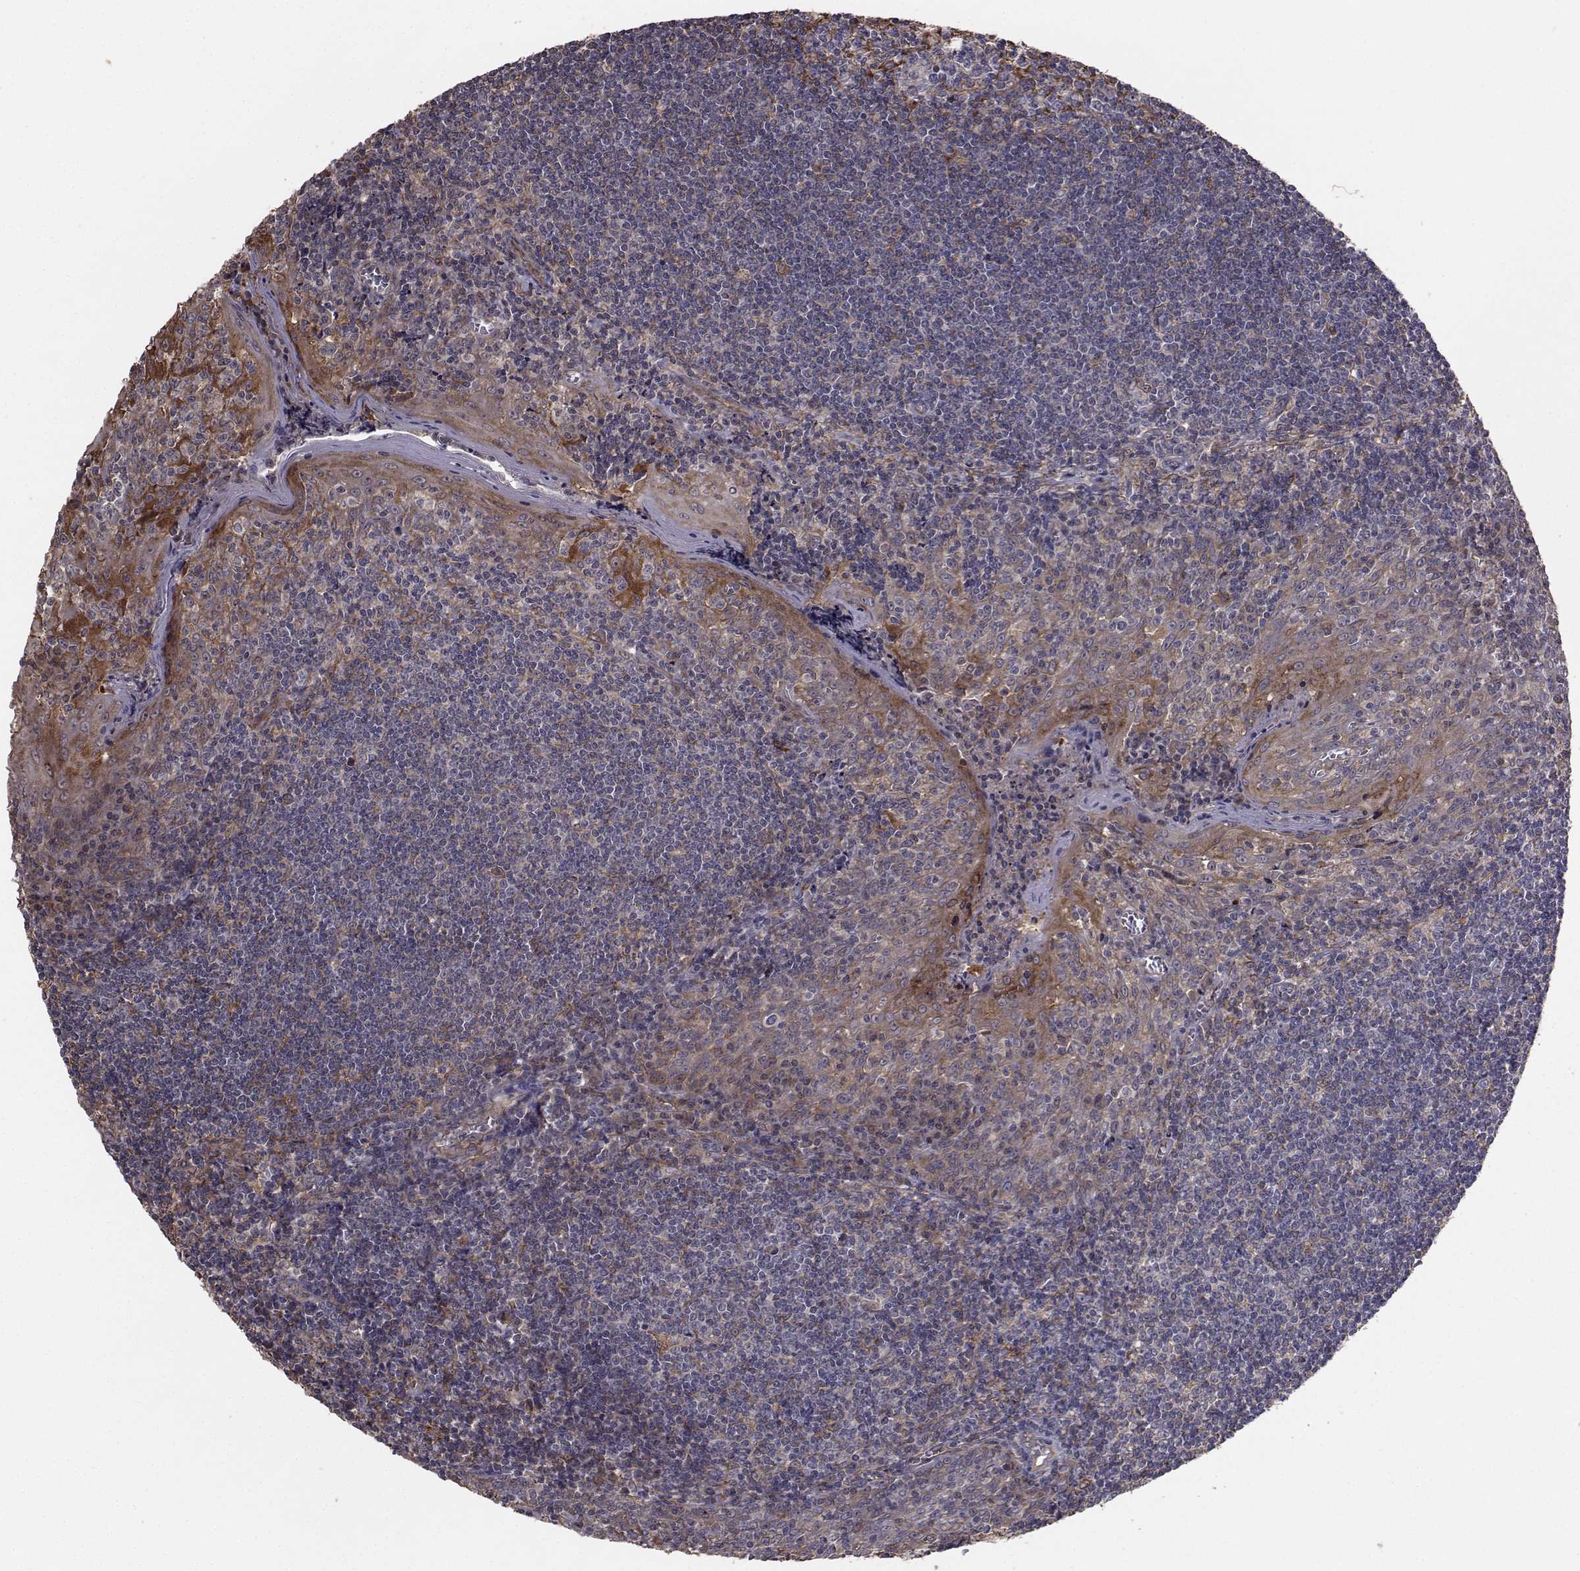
{"staining": {"intensity": "moderate", "quantity": "<25%", "location": "cytoplasmic/membranous"}, "tissue": "tonsil", "cell_type": "Germinal center cells", "image_type": "normal", "snomed": [{"axis": "morphology", "description": "Normal tissue, NOS"}, {"axis": "topography", "description": "Tonsil"}], "caption": "A brown stain highlights moderate cytoplasmic/membranous positivity of a protein in germinal center cells of unremarkable tonsil. Immunohistochemistry stains the protein in brown and the nuclei are stained blue.", "gene": "TRIP10", "patient": {"sex": "male", "age": 33}}